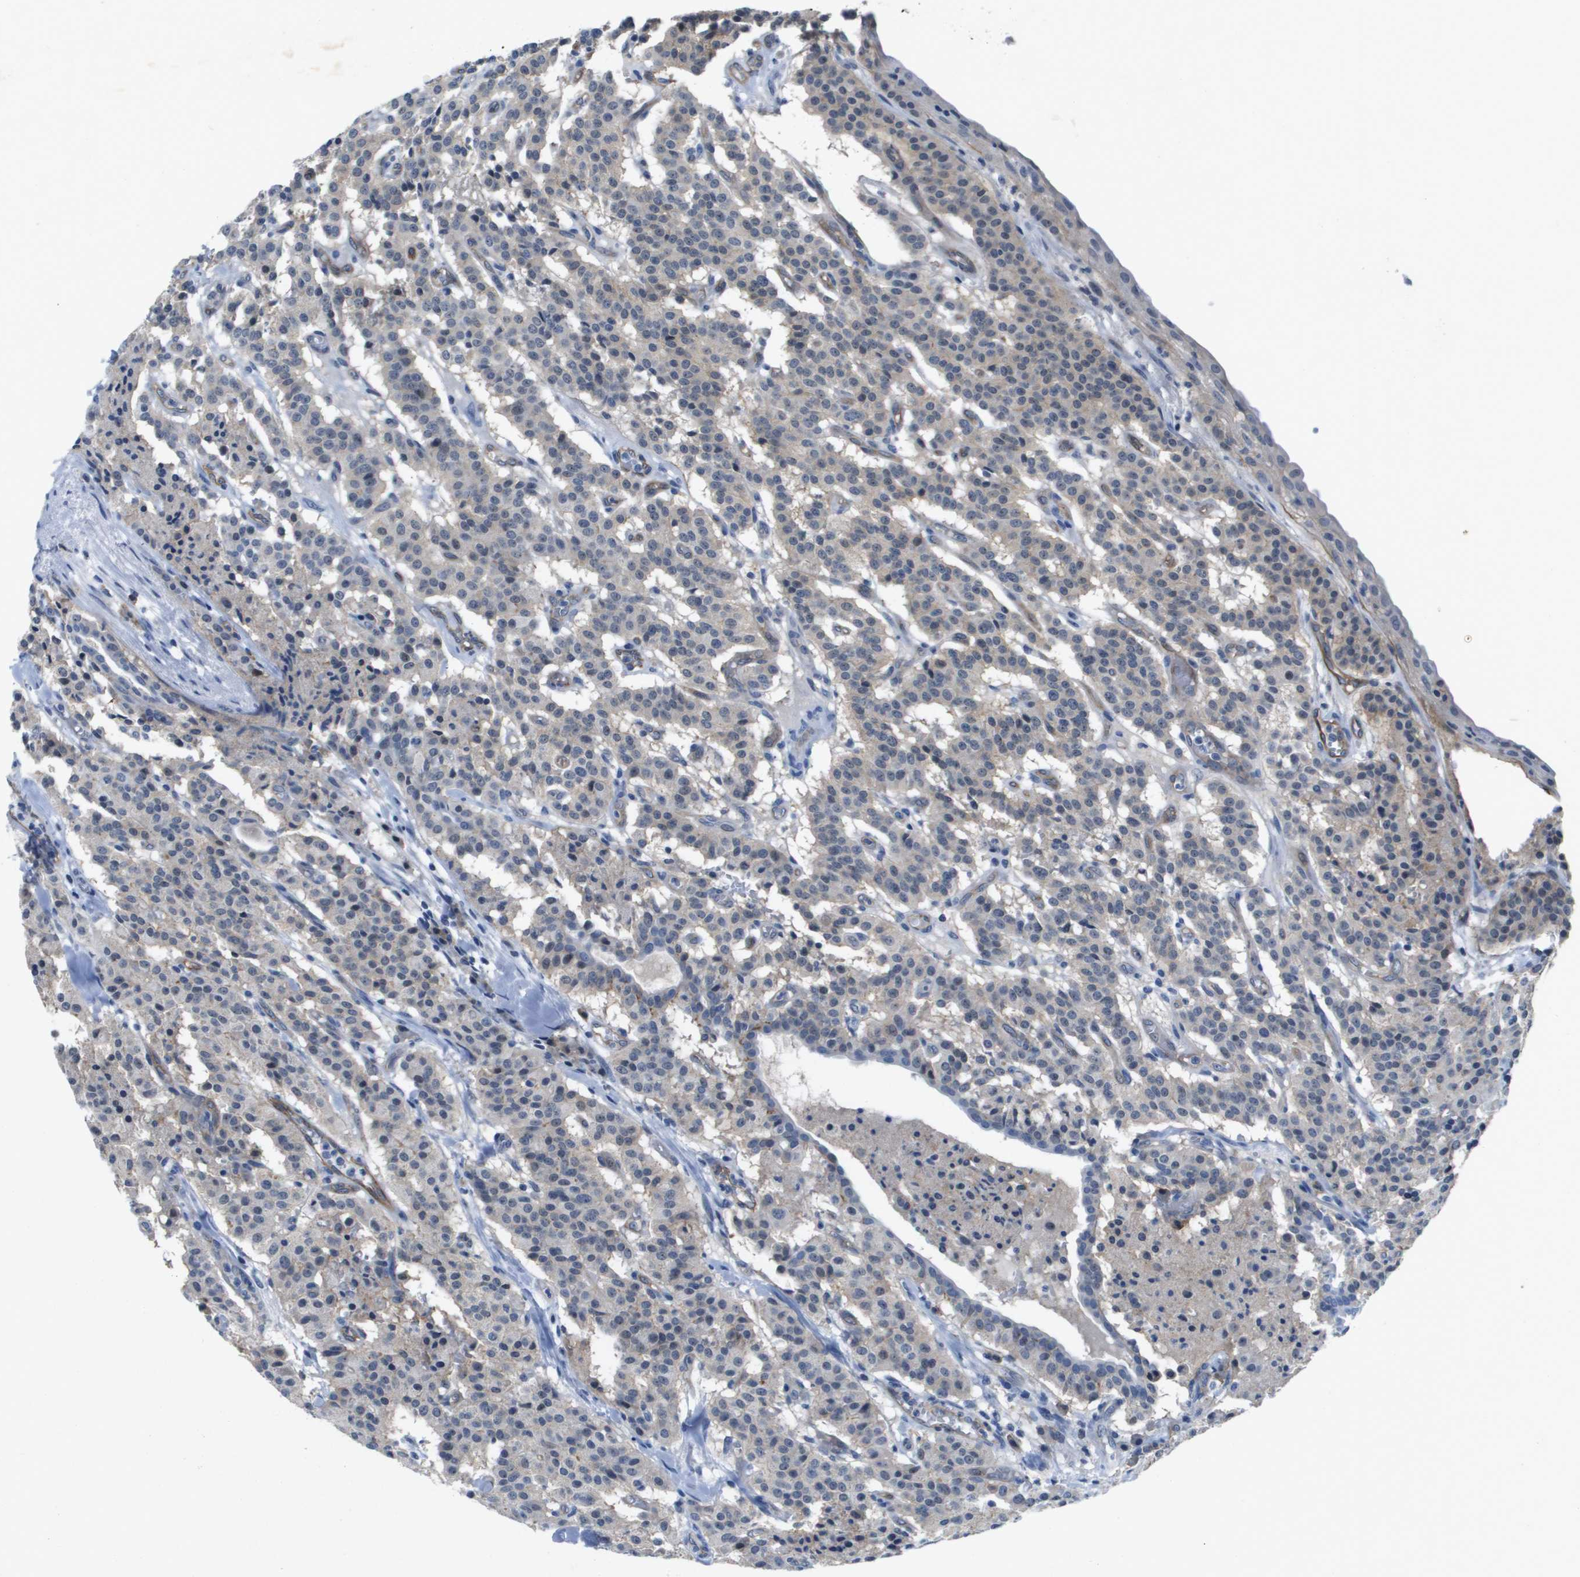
{"staining": {"intensity": "negative", "quantity": "none", "location": "none"}, "tissue": "carcinoid", "cell_type": "Tumor cells", "image_type": "cancer", "snomed": [{"axis": "morphology", "description": "Carcinoid, malignant, NOS"}, {"axis": "topography", "description": "Lung"}], "caption": "DAB (3,3'-diaminobenzidine) immunohistochemical staining of malignant carcinoid demonstrates no significant expression in tumor cells. The staining was performed using DAB (3,3'-diaminobenzidine) to visualize the protein expression in brown, while the nuclei were stained in blue with hematoxylin (Magnification: 20x).", "gene": "ITGA6", "patient": {"sex": "male", "age": 30}}